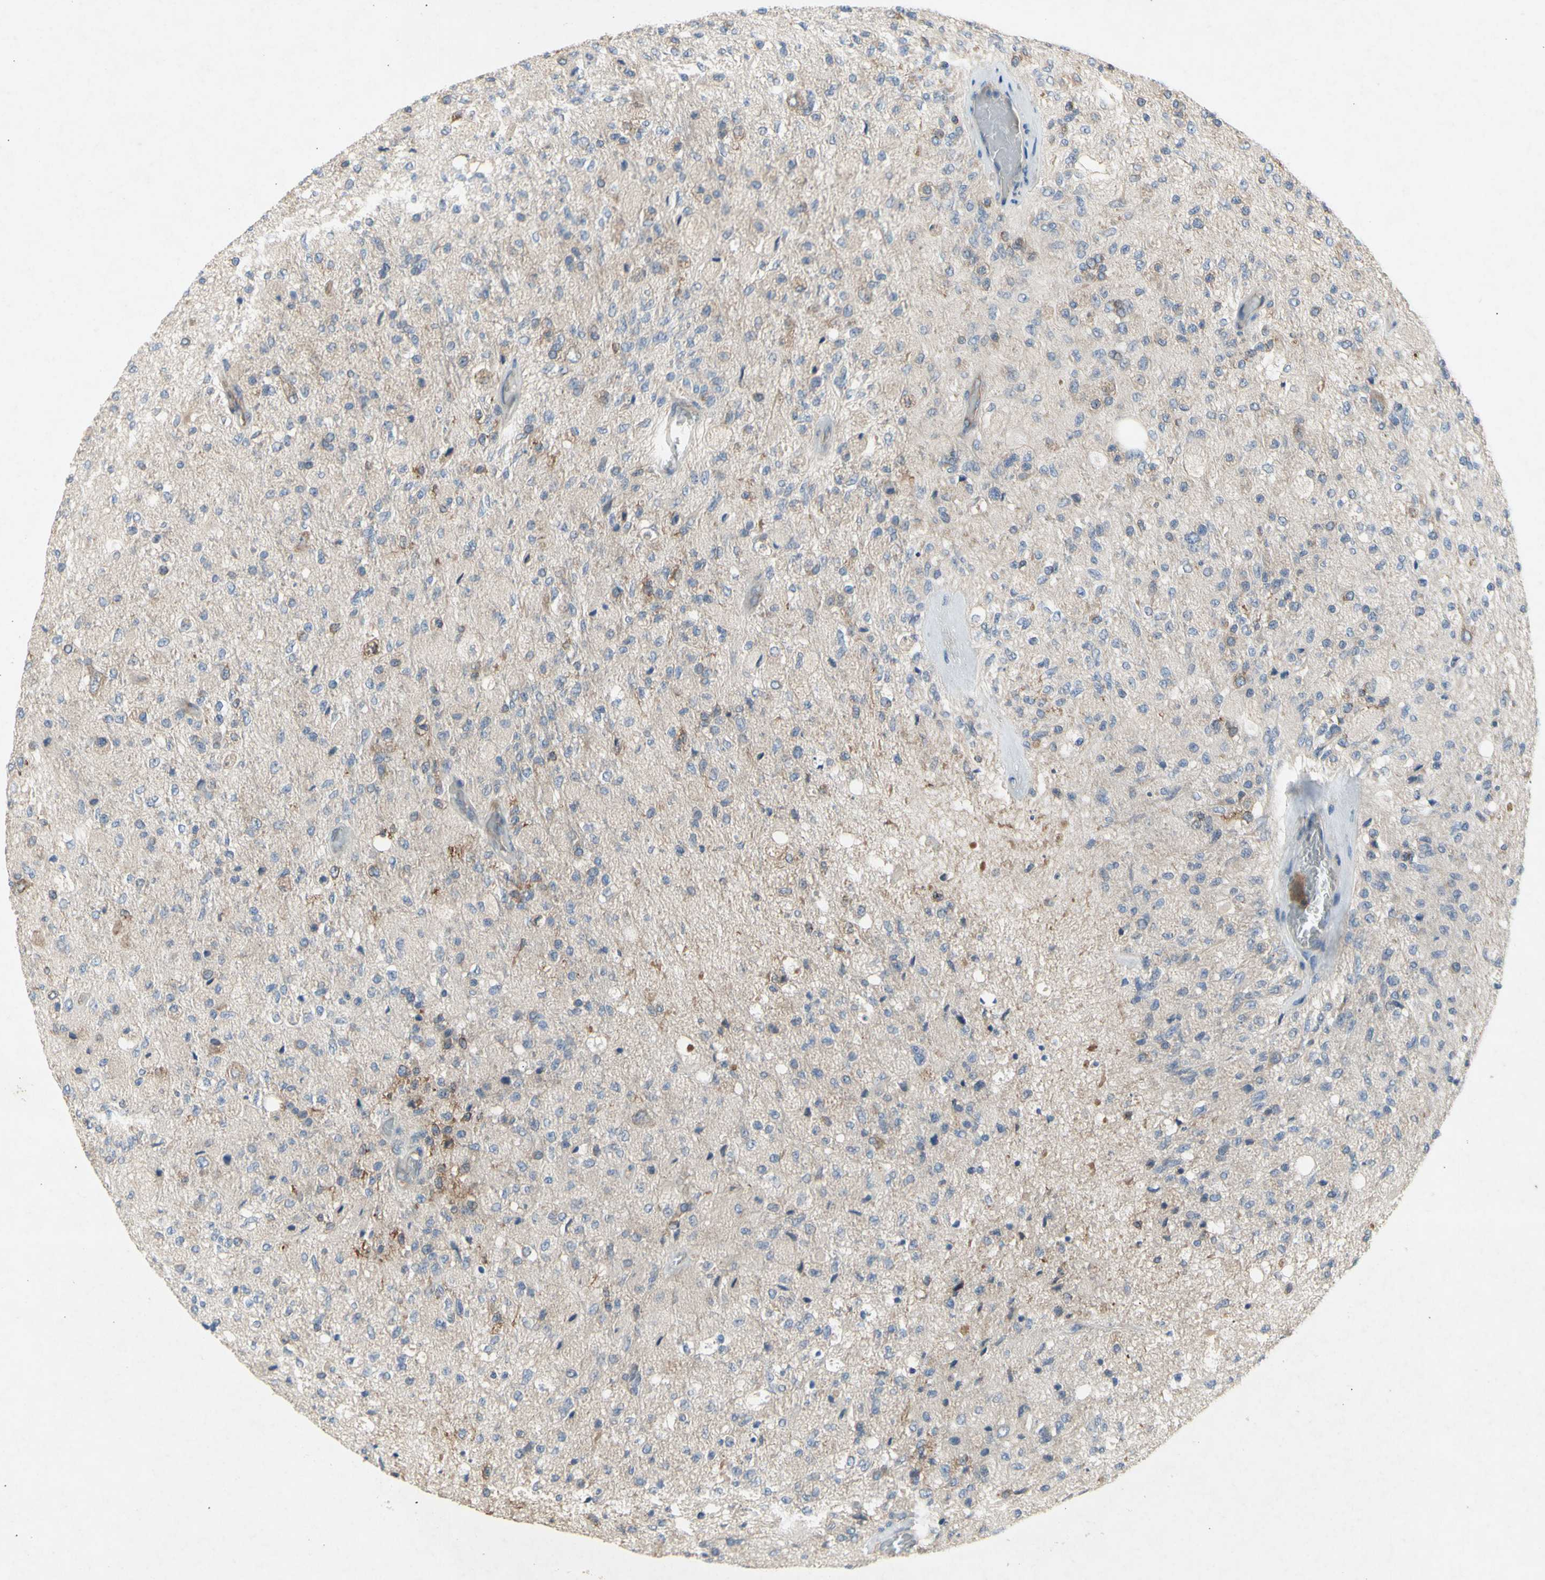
{"staining": {"intensity": "weak", "quantity": "25%-75%", "location": "cytoplasmic/membranous"}, "tissue": "glioma", "cell_type": "Tumor cells", "image_type": "cancer", "snomed": [{"axis": "morphology", "description": "Normal tissue, NOS"}, {"axis": "morphology", "description": "Glioma, malignant, High grade"}, {"axis": "topography", "description": "Cerebral cortex"}], "caption": "Malignant glioma (high-grade) stained with a protein marker displays weak staining in tumor cells.", "gene": "KLC1", "patient": {"sex": "male", "age": 77}}